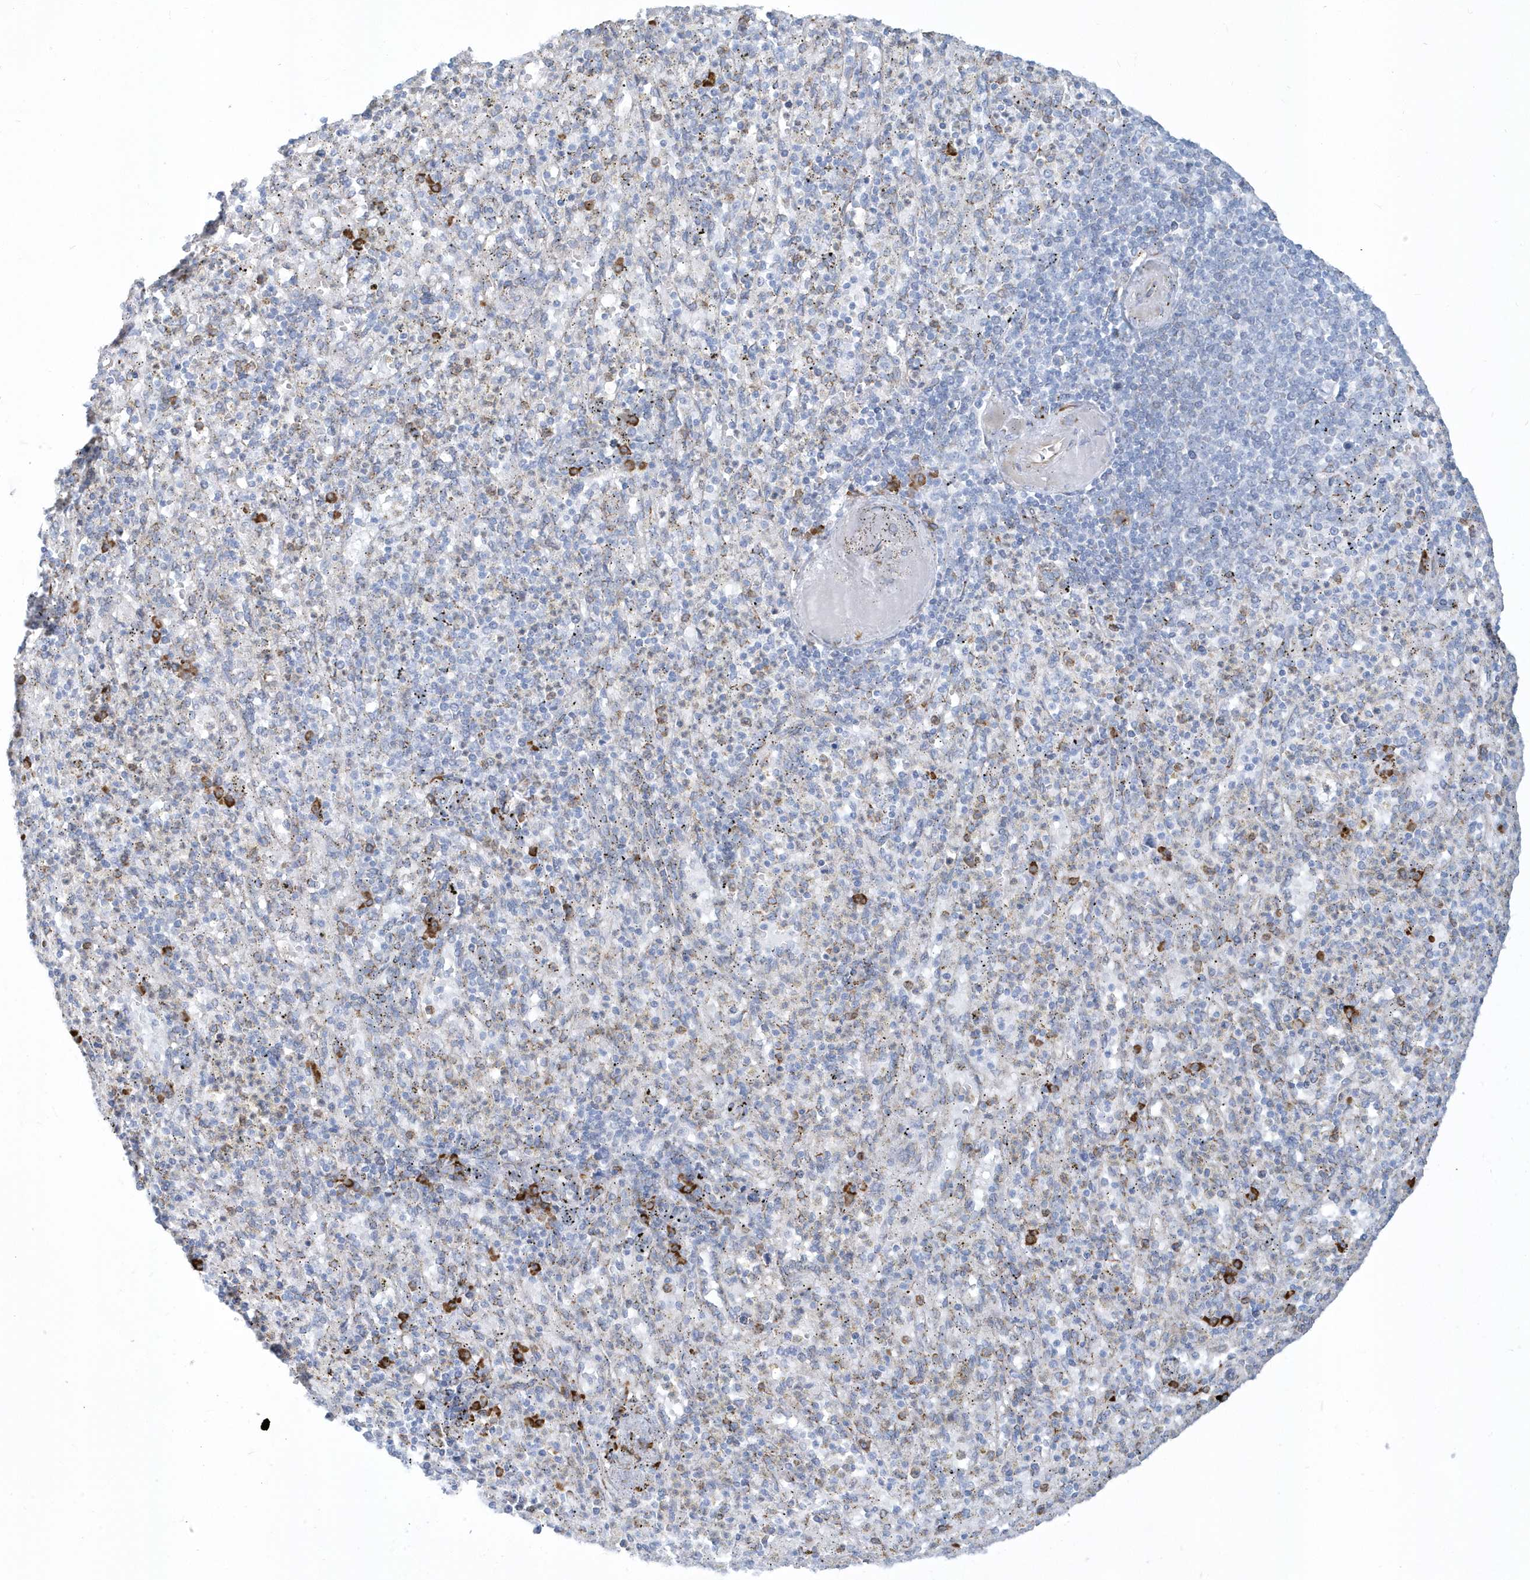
{"staining": {"intensity": "moderate", "quantity": "<25%", "location": "cytoplasmic/membranous"}, "tissue": "spleen", "cell_type": "Cells in red pulp", "image_type": "normal", "snomed": [{"axis": "morphology", "description": "Normal tissue, NOS"}, {"axis": "topography", "description": "Spleen"}], "caption": "Immunohistochemistry (IHC) (DAB (3,3'-diaminobenzidine)) staining of benign spleen displays moderate cytoplasmic/membranous protein positivity in about <25% of cells in red pulp.", "gene": "DCAF1", "patient": {"sex": "female", "age": 74}}